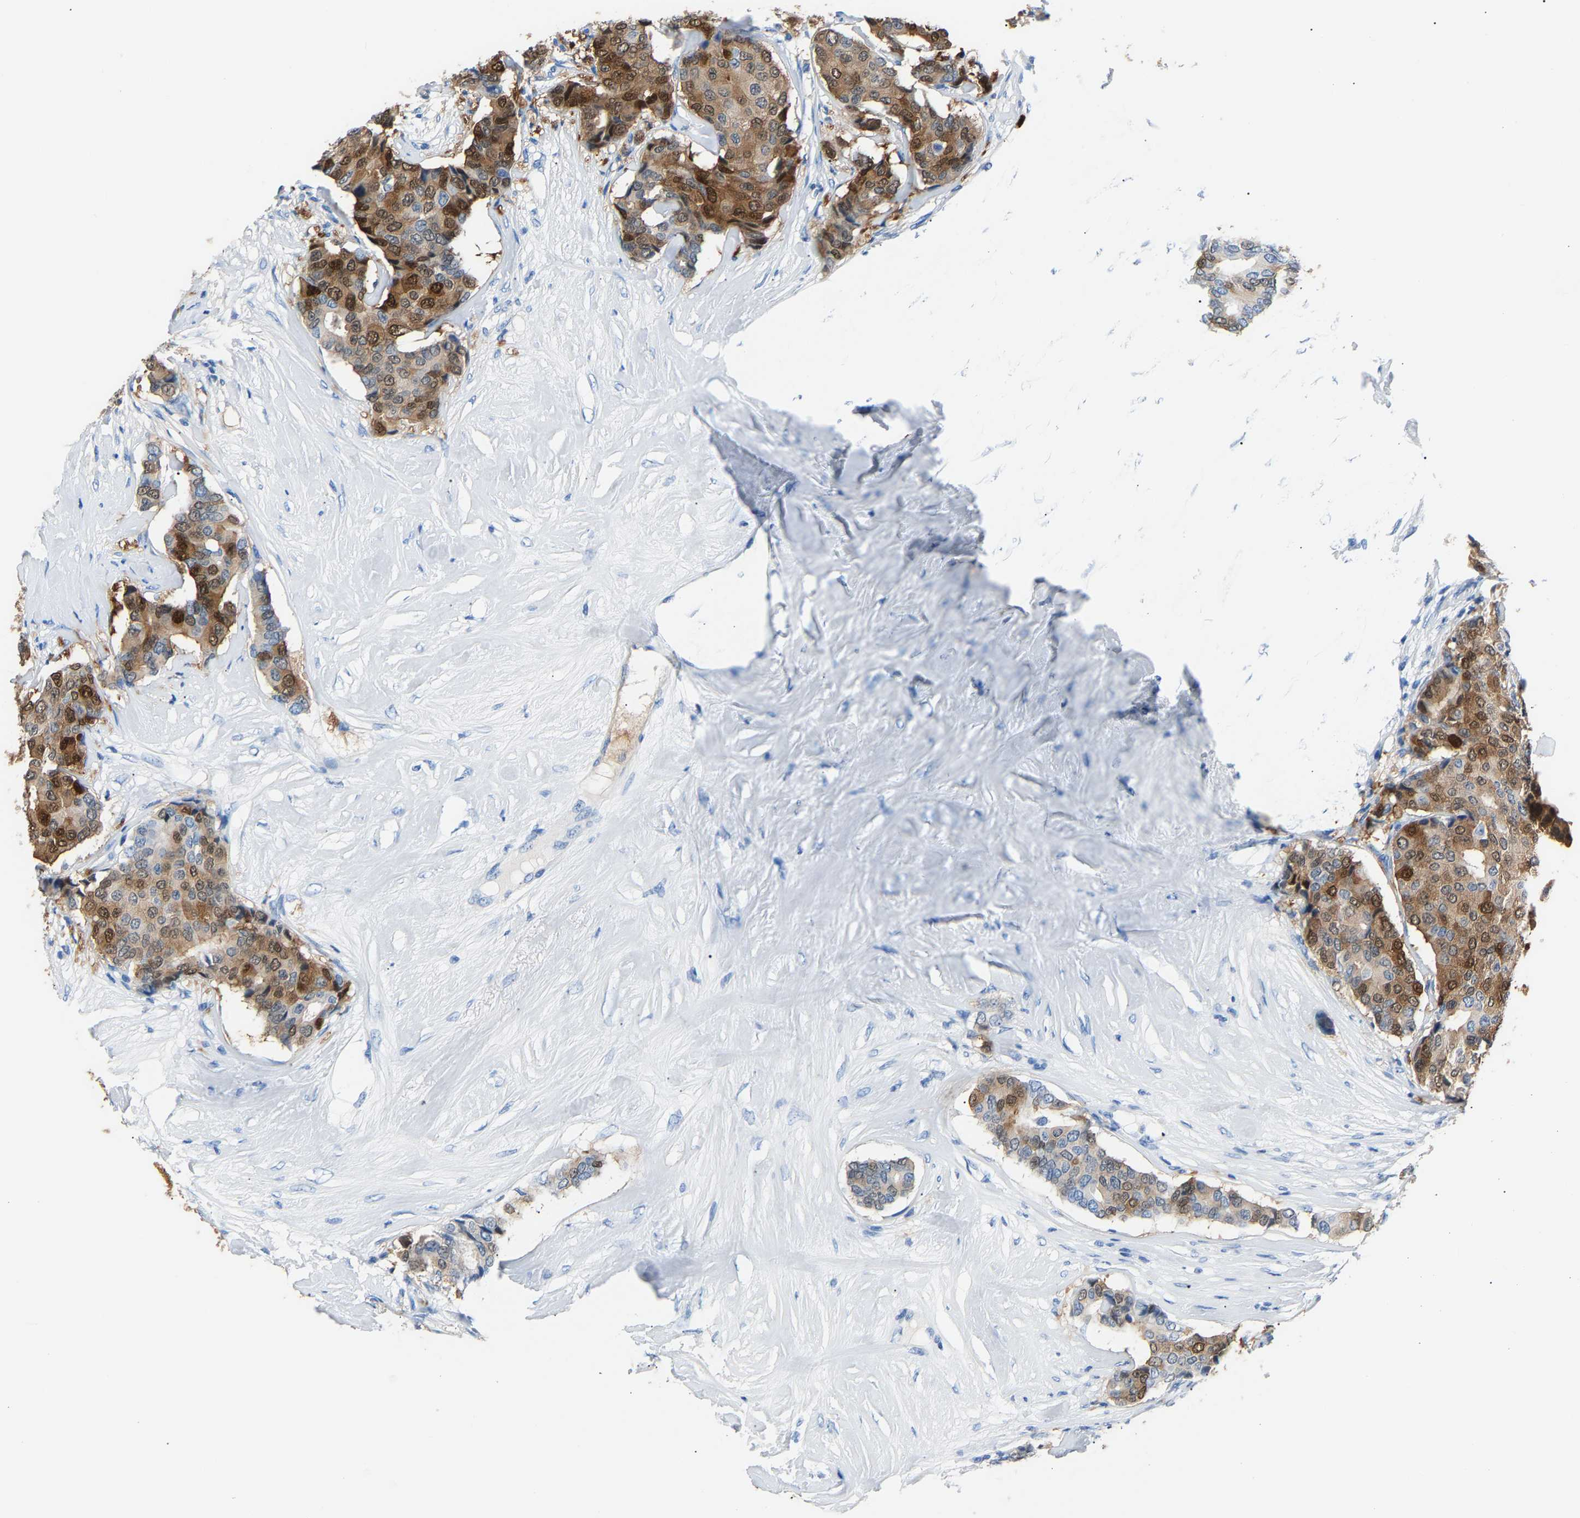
{"staining": {"intensity": "moderate", "quantity": ">75%", "location": "cytoplasmic/membranous"}, "tissue": "breast cancer", "cell_type": "Tumor cells", "image_type": "cancer", "snomed": [{"axis": "morphology", "description": "Duct carcinoma"}, {"axis": "topography", "description": "Breast"}], "caption": "IHC of breast invasive ductal carcinoma exhibits medium levels of moderate cytoplasmic/membranous staining in approximately >75% of tumor cells.", "gene": "S100P", "patient": {"sex": "female", "age": 75}}